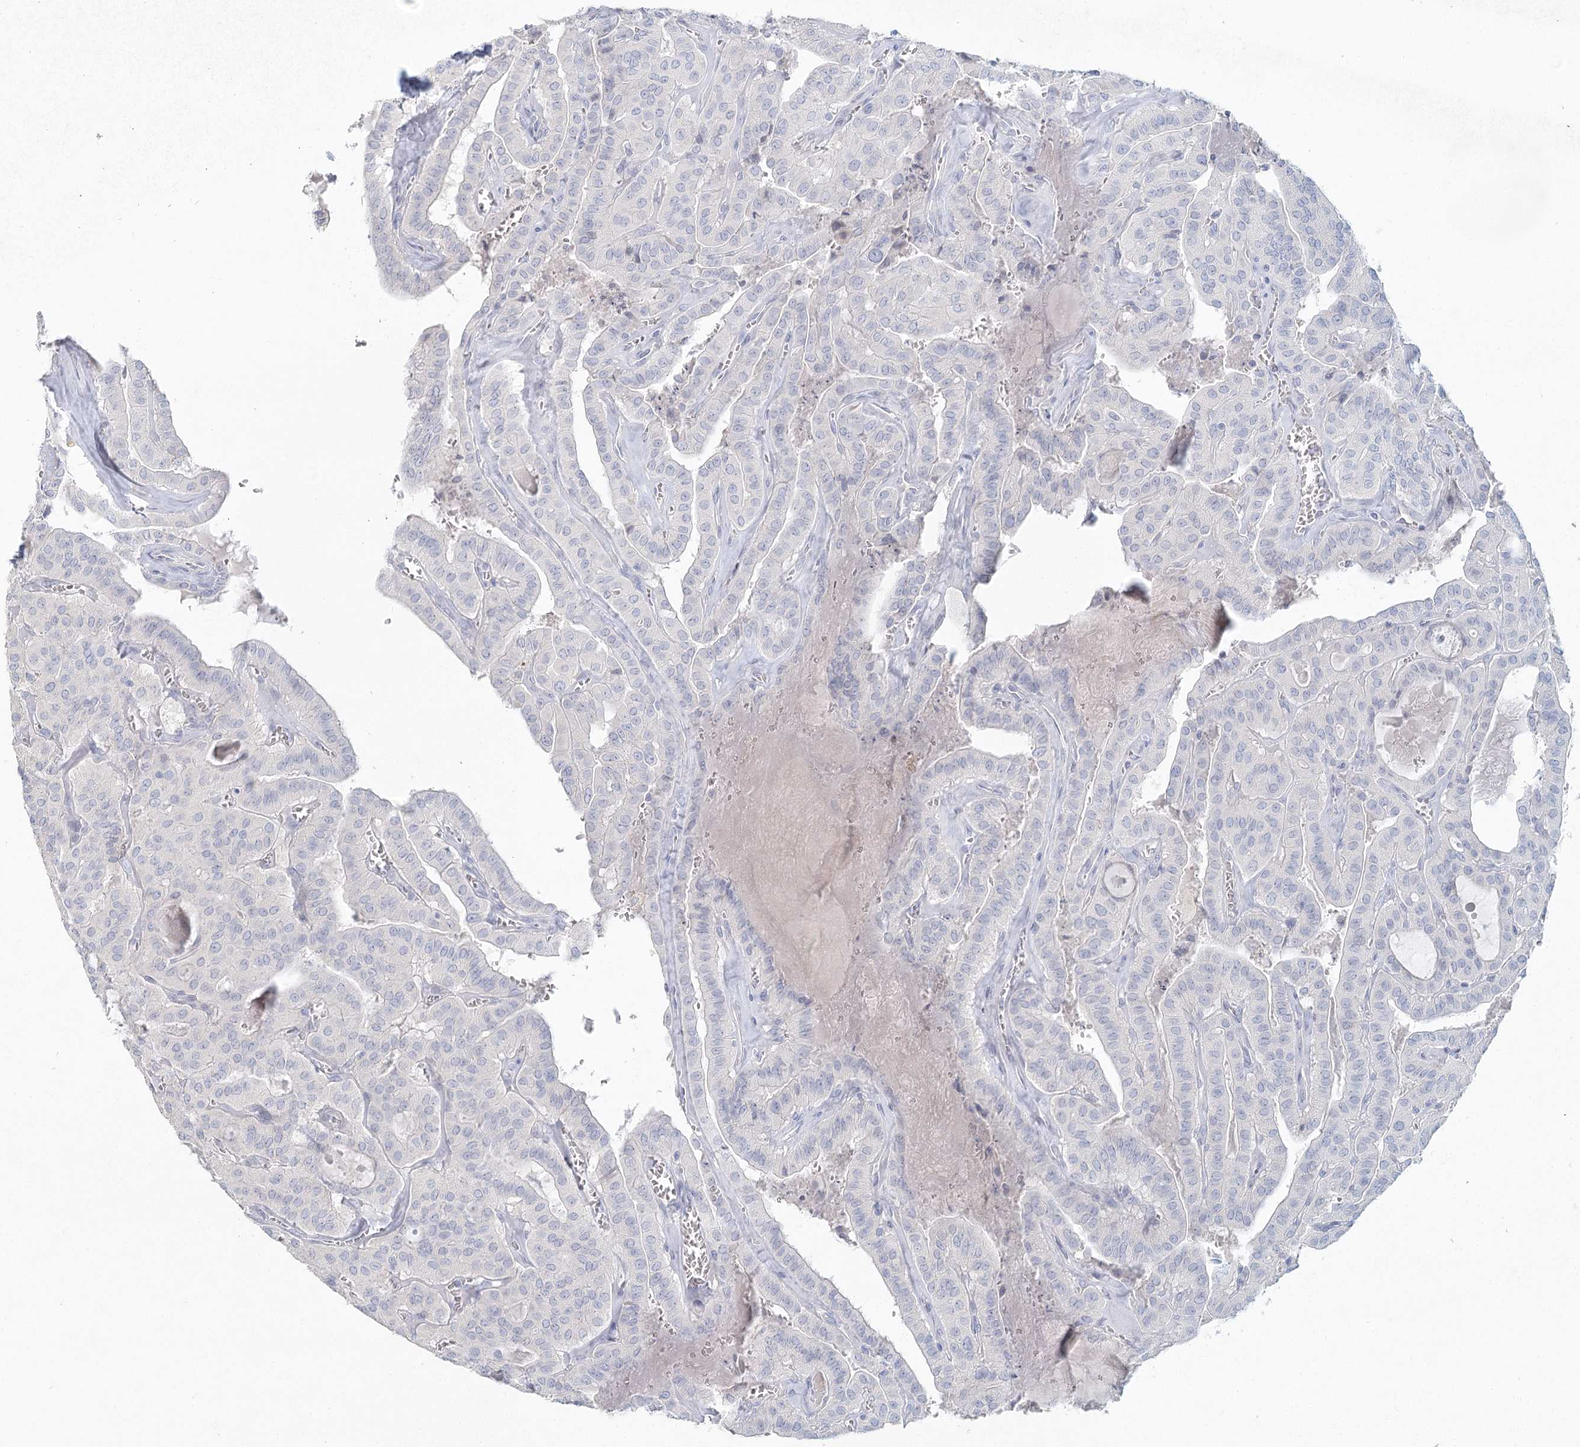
{"staining": {"intensity": "negative", "quantity": "none", "location": "none"}, "tissue": "thyroid cancer", "cell_type": "Tumor cells", "image_type": "cancer", "snomed": [{"axis": "morphology", "description": "Papillary adenocarcinoma, NOS"}, {"axis": "topography", "description": "Thyroid gland"}], "caption": "This micrograph is of papillary adenocarcinoma (thyroid) stained with IHC to label a protein in brown with the nuclei are counter-stained blue. There is no expression in tumor cells. The staining is performed using DAB (3,3'-diaminobenzidine) brown chromogen with nuclei counter-stained in using hematoxylin.", "gene": "LRP2BP", "patient": {"sex": "male", "age": 52}}